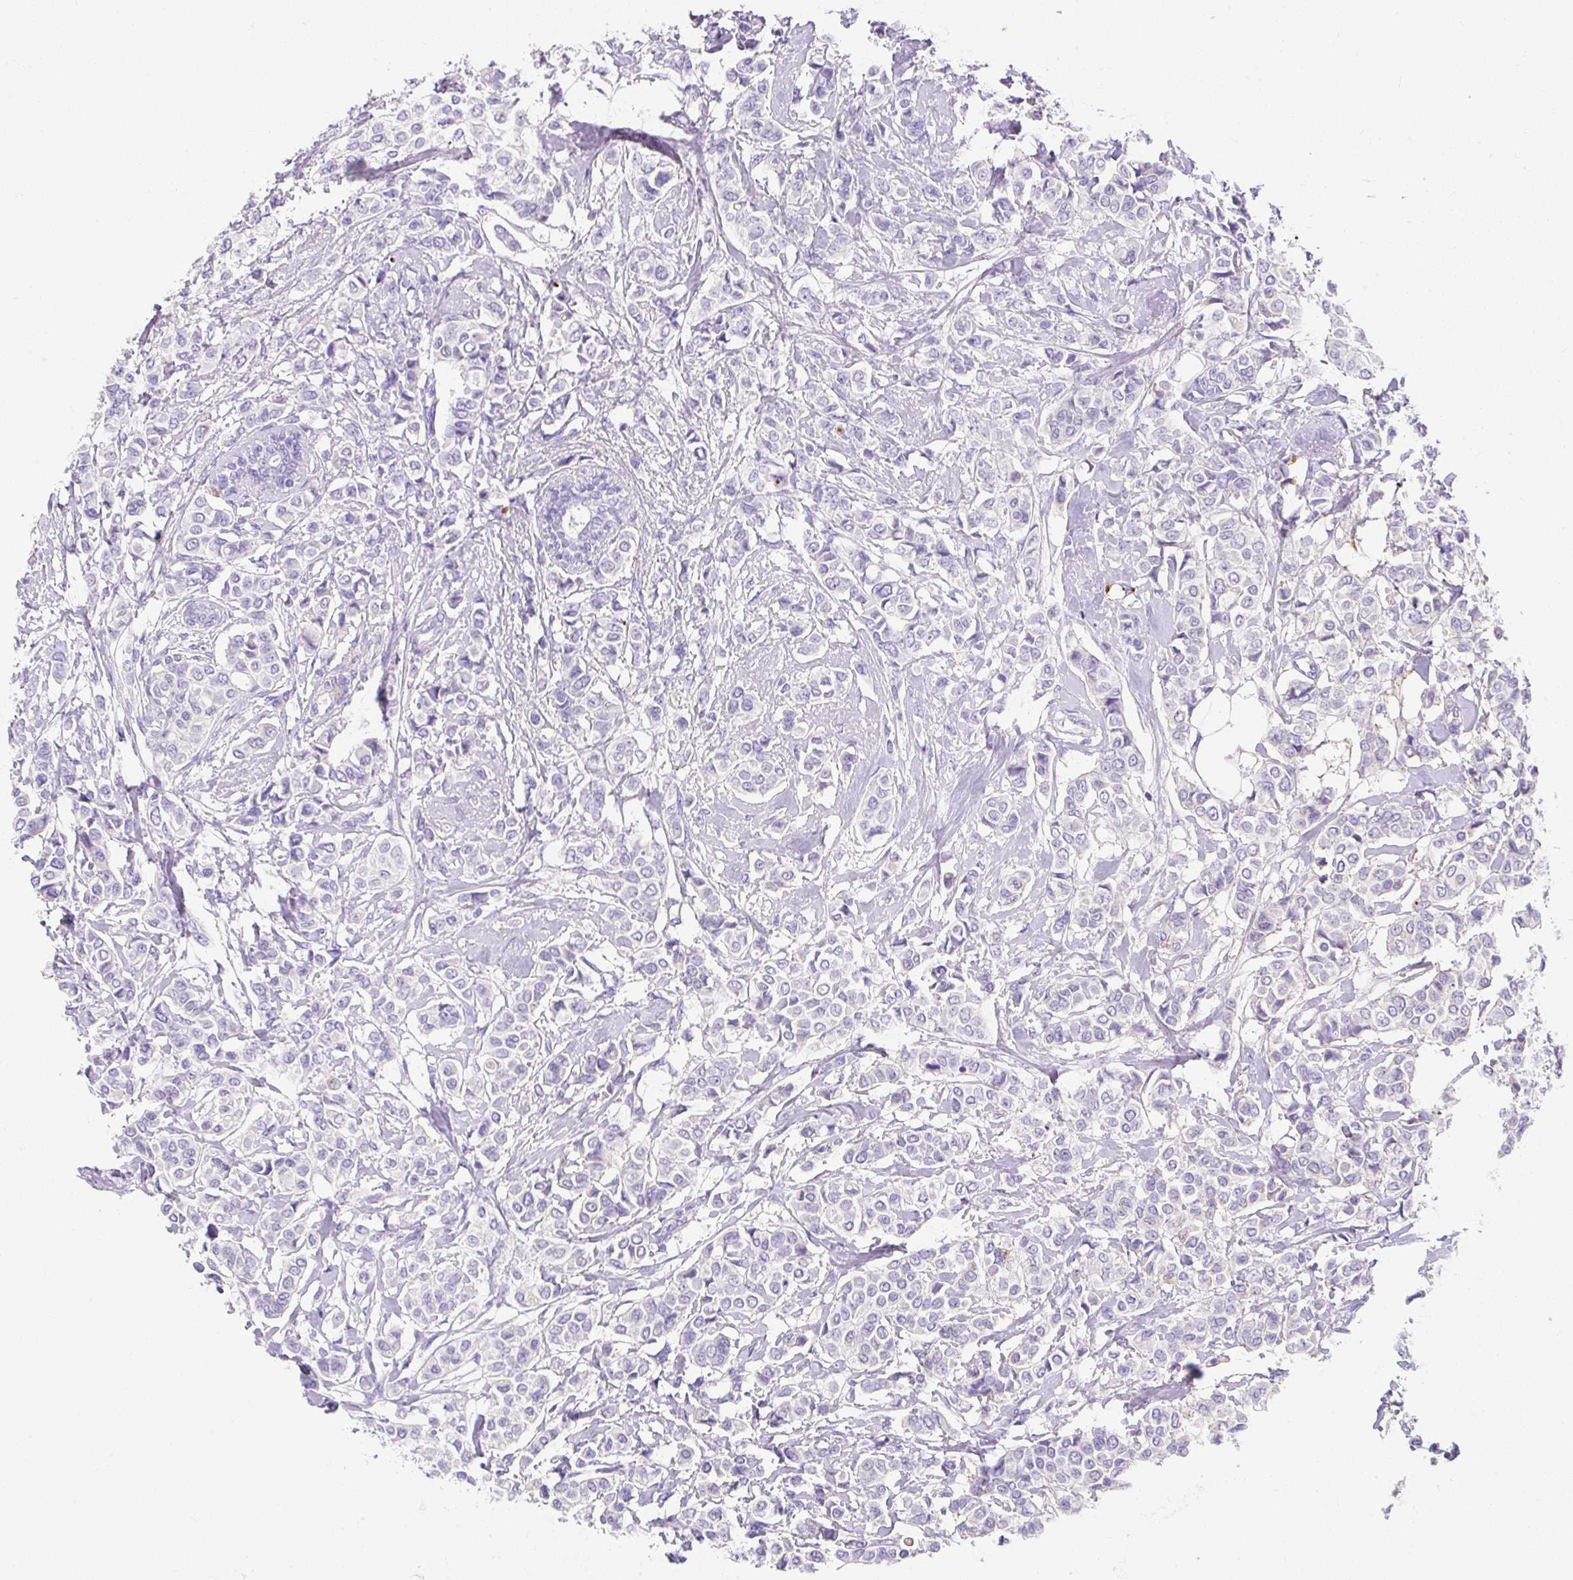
{"staining": {"intensity": "negative", "quantity": "none", "location": "none"}, "tissue": "breast cancer", "cell_type": "Tumor cells", "image_type": "cancer", "snomed": [{"axis": "morphology", "description": "Lobular carcinoma"}, {"axis": "topography", "description": "Breast"}], "caption": "IHC photomicrograph of breast cancer (lobular carcinoma) stained for a protein (brown), which reveals no expression in tumor cells.", "gene": "APOC4-APOC2", "patient": {"sex": "female", "age": 51}}